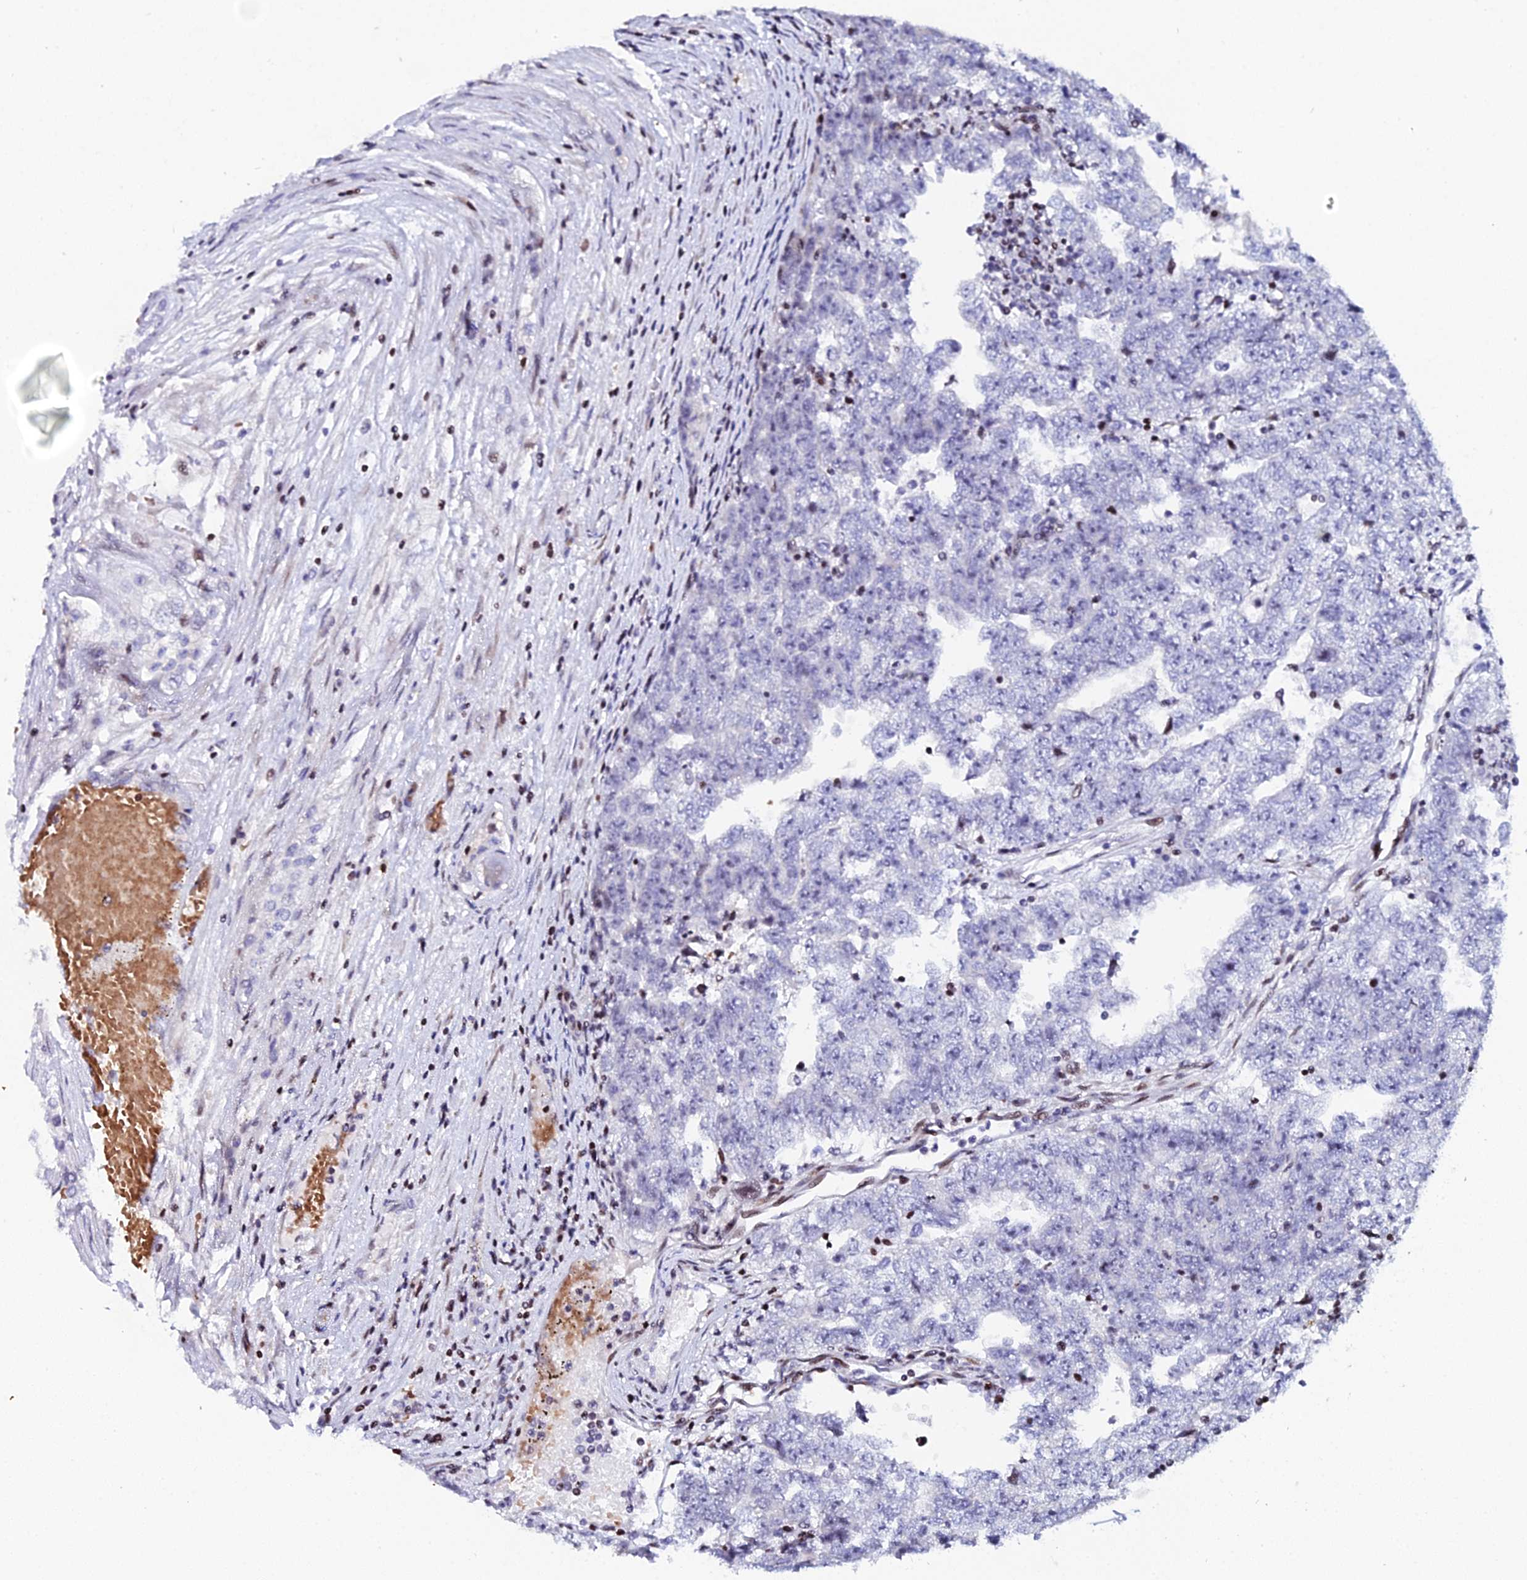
{"staining": {"intensity": "negative", "quantity": "none", "location": "none"}, "tissue": "testis cancer", "cell_type": "Tumor cells", "image_type": "cancer", "snomed": [{"axis": "morphology", "description": "Carcinoma, Embryonal, NOS"}, {"axis": "topography", "description": "Testis"}], "caption": "An immunohistochemistry histopathology image of testis embryonal carcinoma is shown. There is no staining in tumor cells of testis embryonal carcinoma.", "gene": "MYNN", "patient": {"sex": "male", "age": 25}}